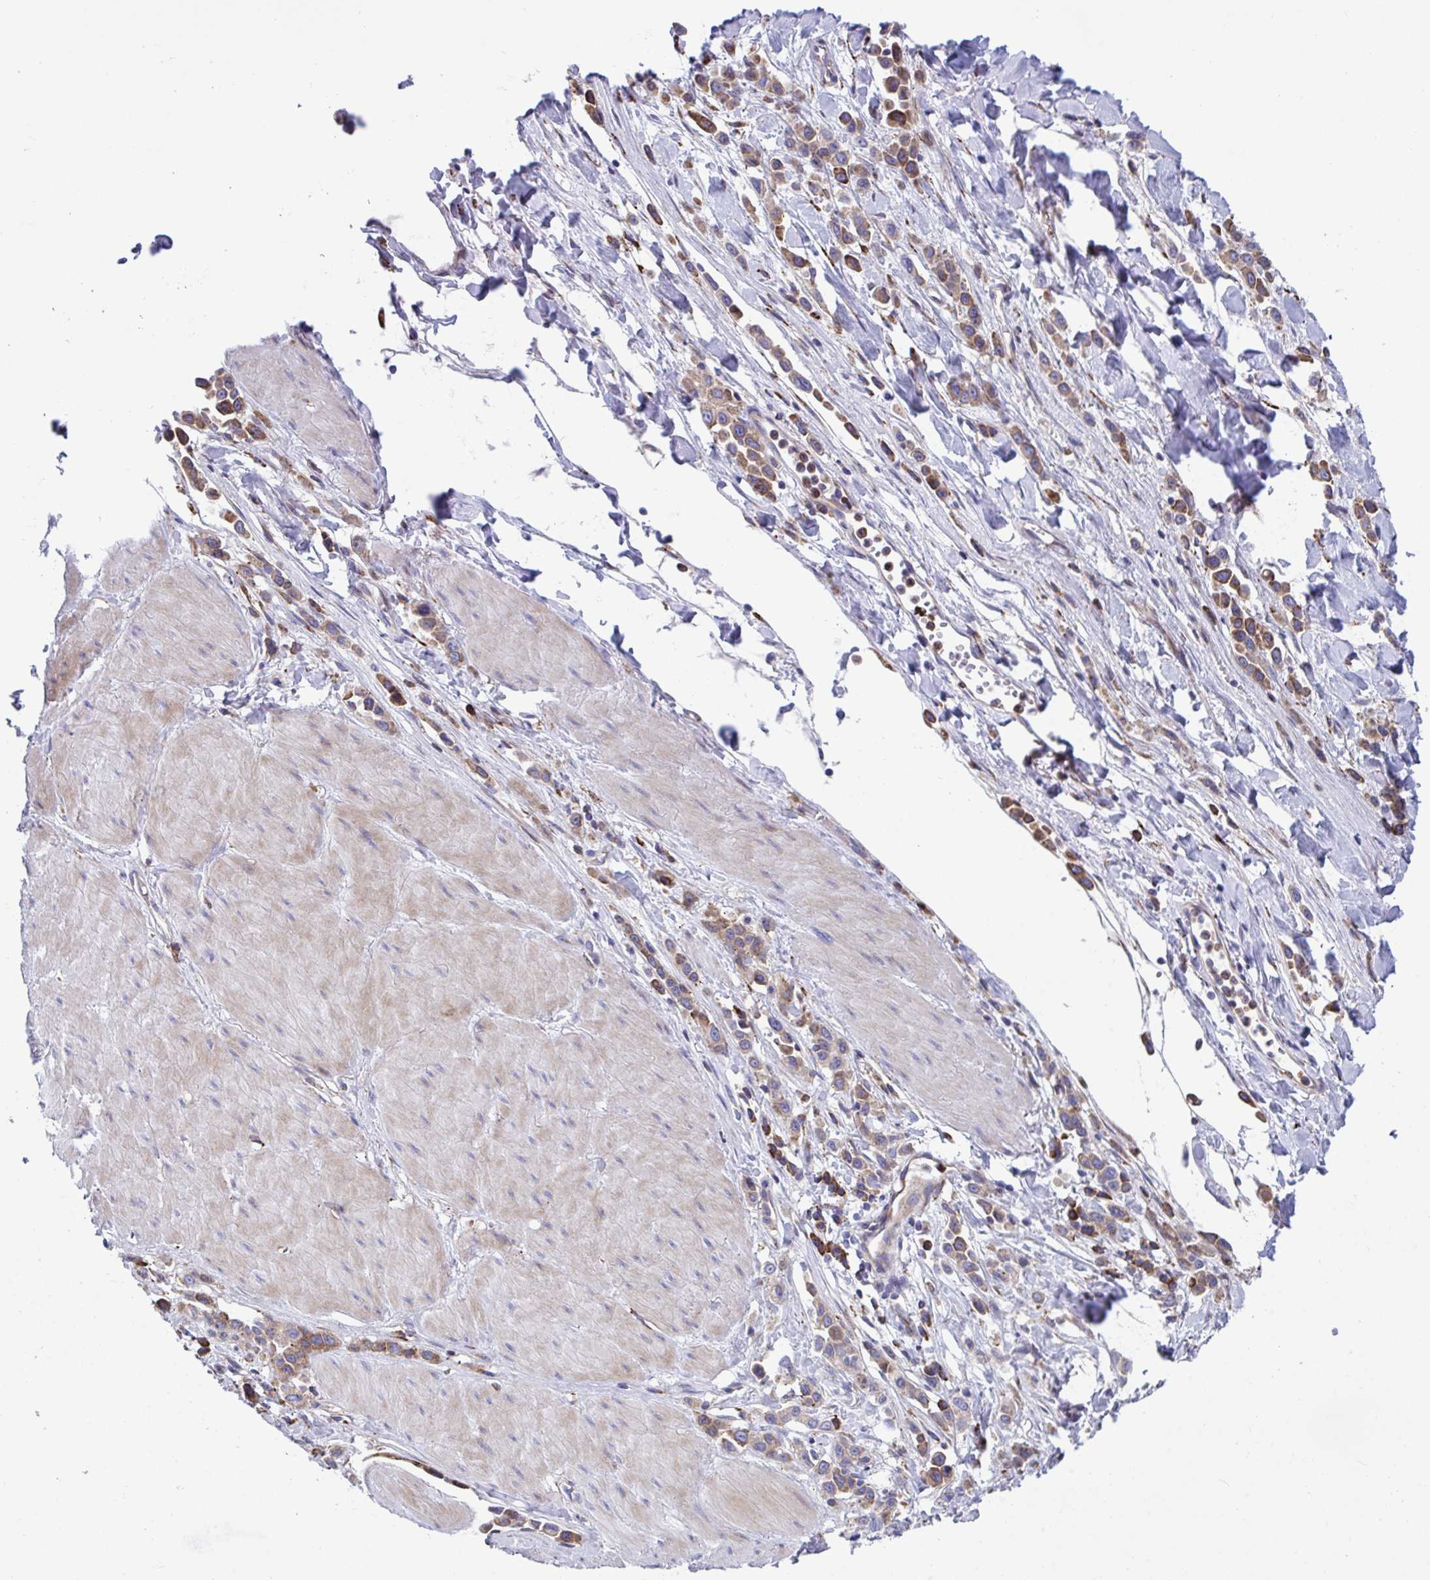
{"staining": {"intensity": "moderate", "quantity": ">75%", "location": "cytoplasmic/membranous"}, "tissue": "stomach cancer", "cell_type": "Tumor cells", "image_type": "cancer", "snomed": [{"axis": "morphology", "description": "Adenocarcinoma, NOS"}, {"axis": "topography", "description": "Stomach"}], "caption": "This photomicrograph displays stomach adenocarcinoma stained with IHC to label a protein in brown. The cytoplasmic/membranous of tumor cells show moderate positivity for the protein. Nuclei are counter-stained blue.", "gene": "PEAK3", "patient": {"sex": "male", "age": 47}}